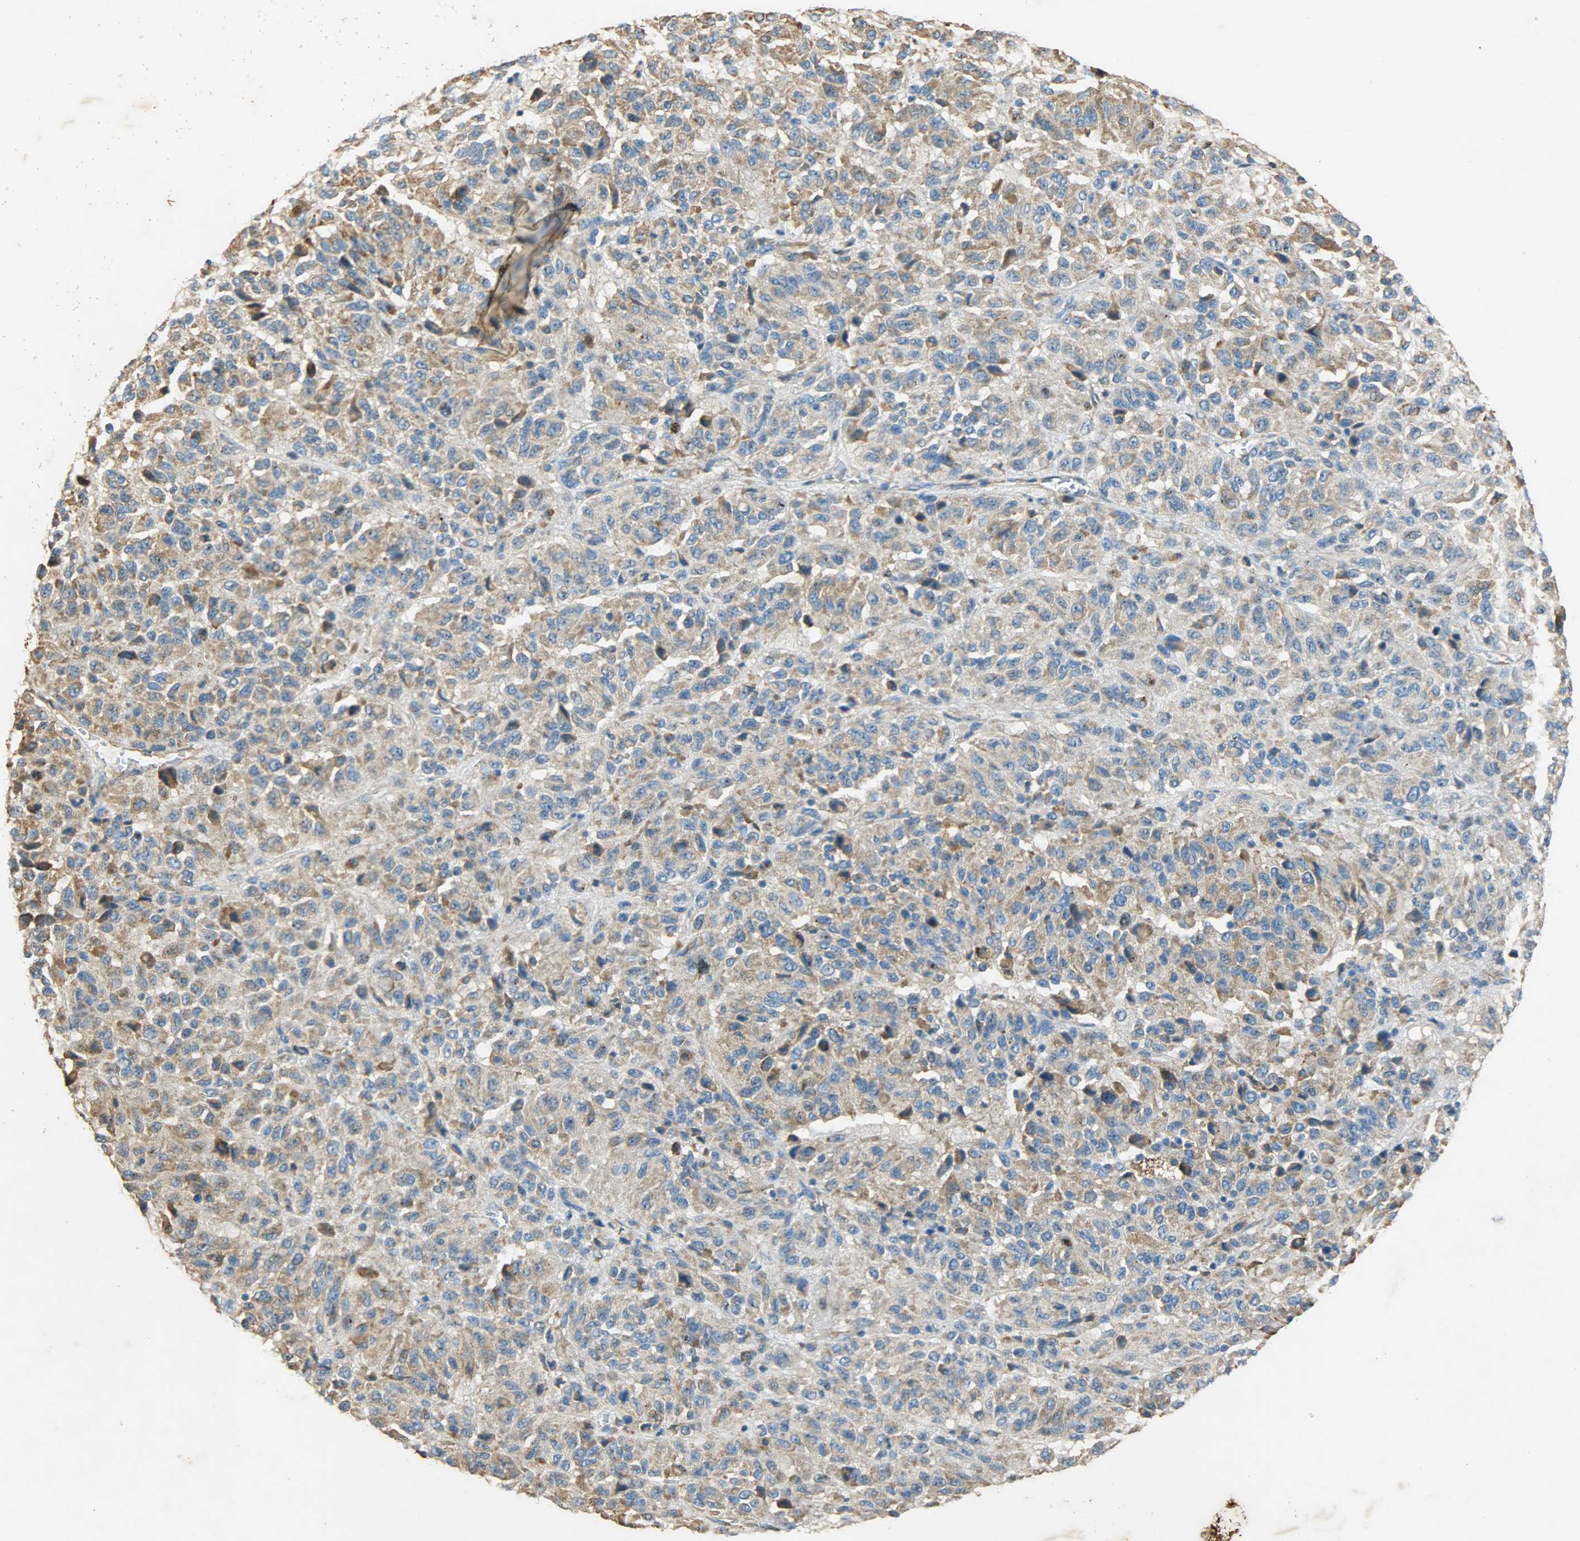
{"staining": {"intensity": "moderate", "quantity": ">75%", "location": "cytoplasmic/membranous"}, "tissue": "melanoma", "cell_type": "Tumor cells", "image_type": "cancer", "snomed": [{"axis": "morphology", "description": "Malignant melanoma, Metastatic site"}, {"axis": "topography", "description": "Lung"}], "caption": "Protein staining exhibits moderate cytoplasmic/membranous expression in about >75% of tumor cells in malignant melanoma (metastatic site).", "gene": "HSPA5", "patient": {"sex": "male", "age": 64}}